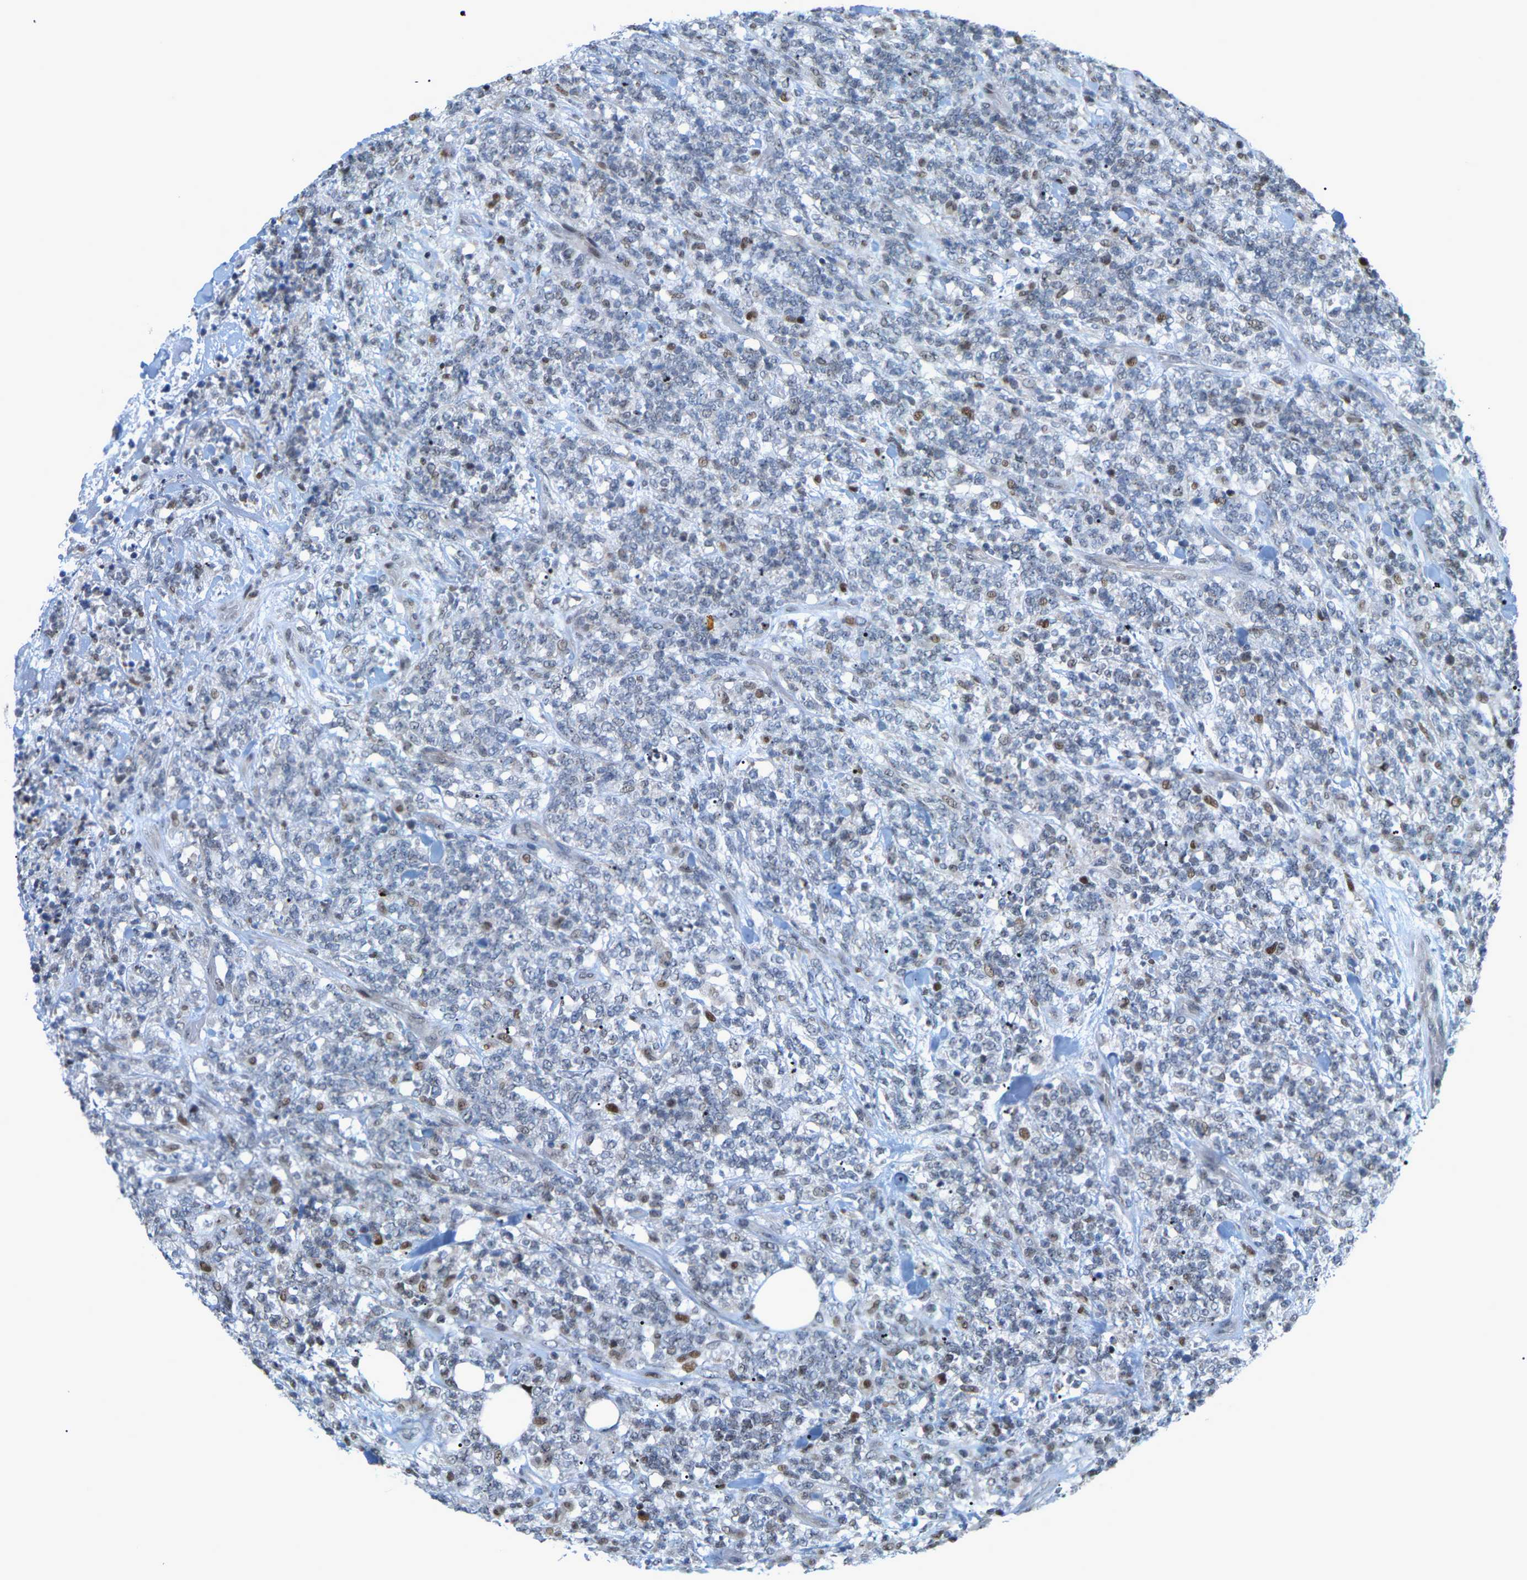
{"staining": {"intensity": "weak", "quantity": "<25%", "location": "nuclear"}, "tissue": "lymphoma", "cell_type": "Tumor cells", "image_type": "cancer", "snomed": [{"axis": "morphology", "description": "Malignant lymphoma, non-Hodgkin's type, High grade"}, {"axis": "topography", "description": "Soft tissue"}], "caption": "DAB immunohistochemical staining of human lymphoma exhibits no significant expression in tumor cells.", "gene": "CROT", "patient": {"sex": "male", "age": 18}}